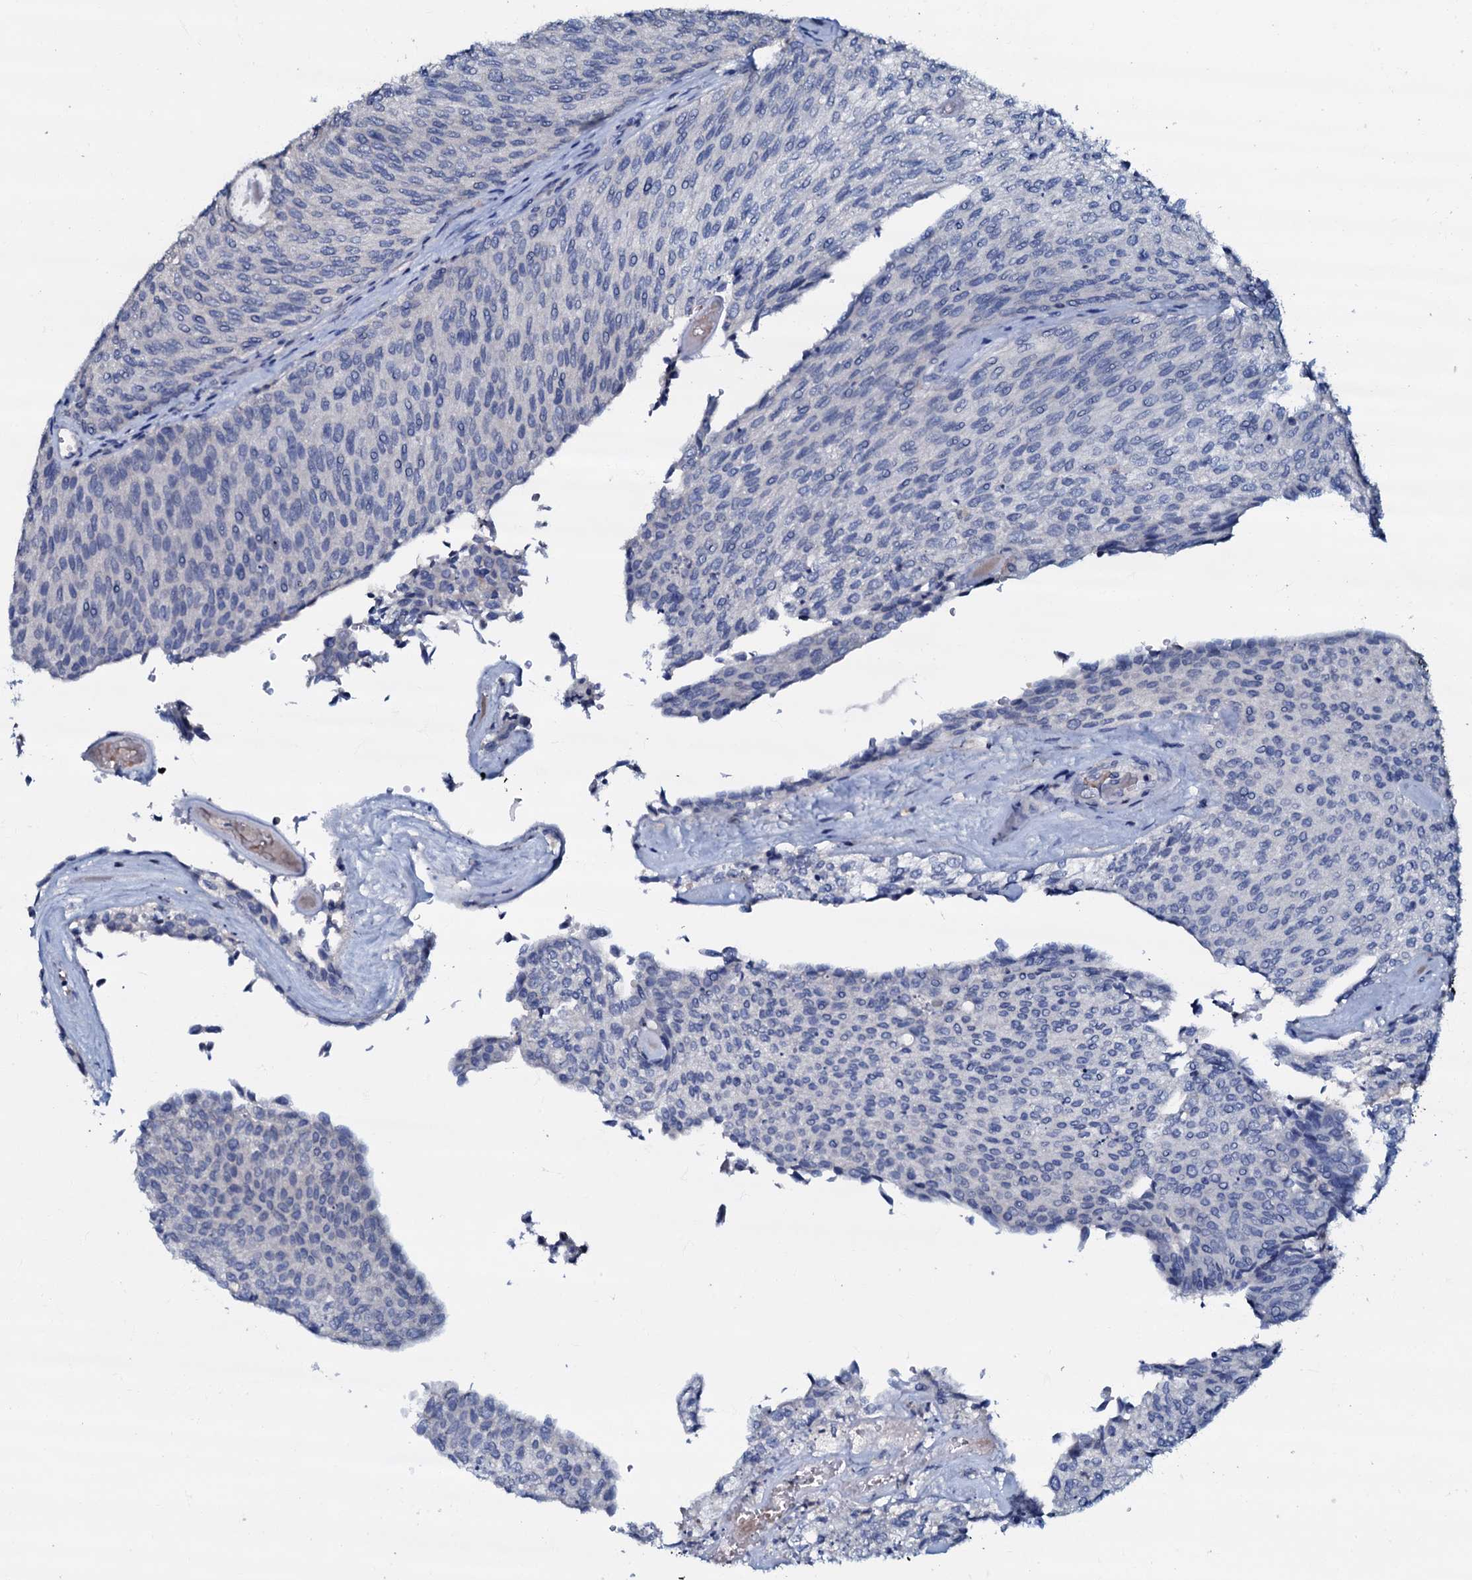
{"staining": {"intensity": "negative", "quantity": "none", "location": "none"}, "tissue": "urothelial cancer", "cell_type": "Tumor cells", "image_type": "cancer", "snomed": [{"axis": "morphology", "description": "Urothelial carcinoma, Low grade"}, {"axis": "topography", "description": "Urinary bladder"}], "caption": "Image shows no protein expression in tumor cells of urothelial carcinoma (low-grade) tissue.", "gene": "CPNE2", "patient": {"sex": "female", "age": 79}}